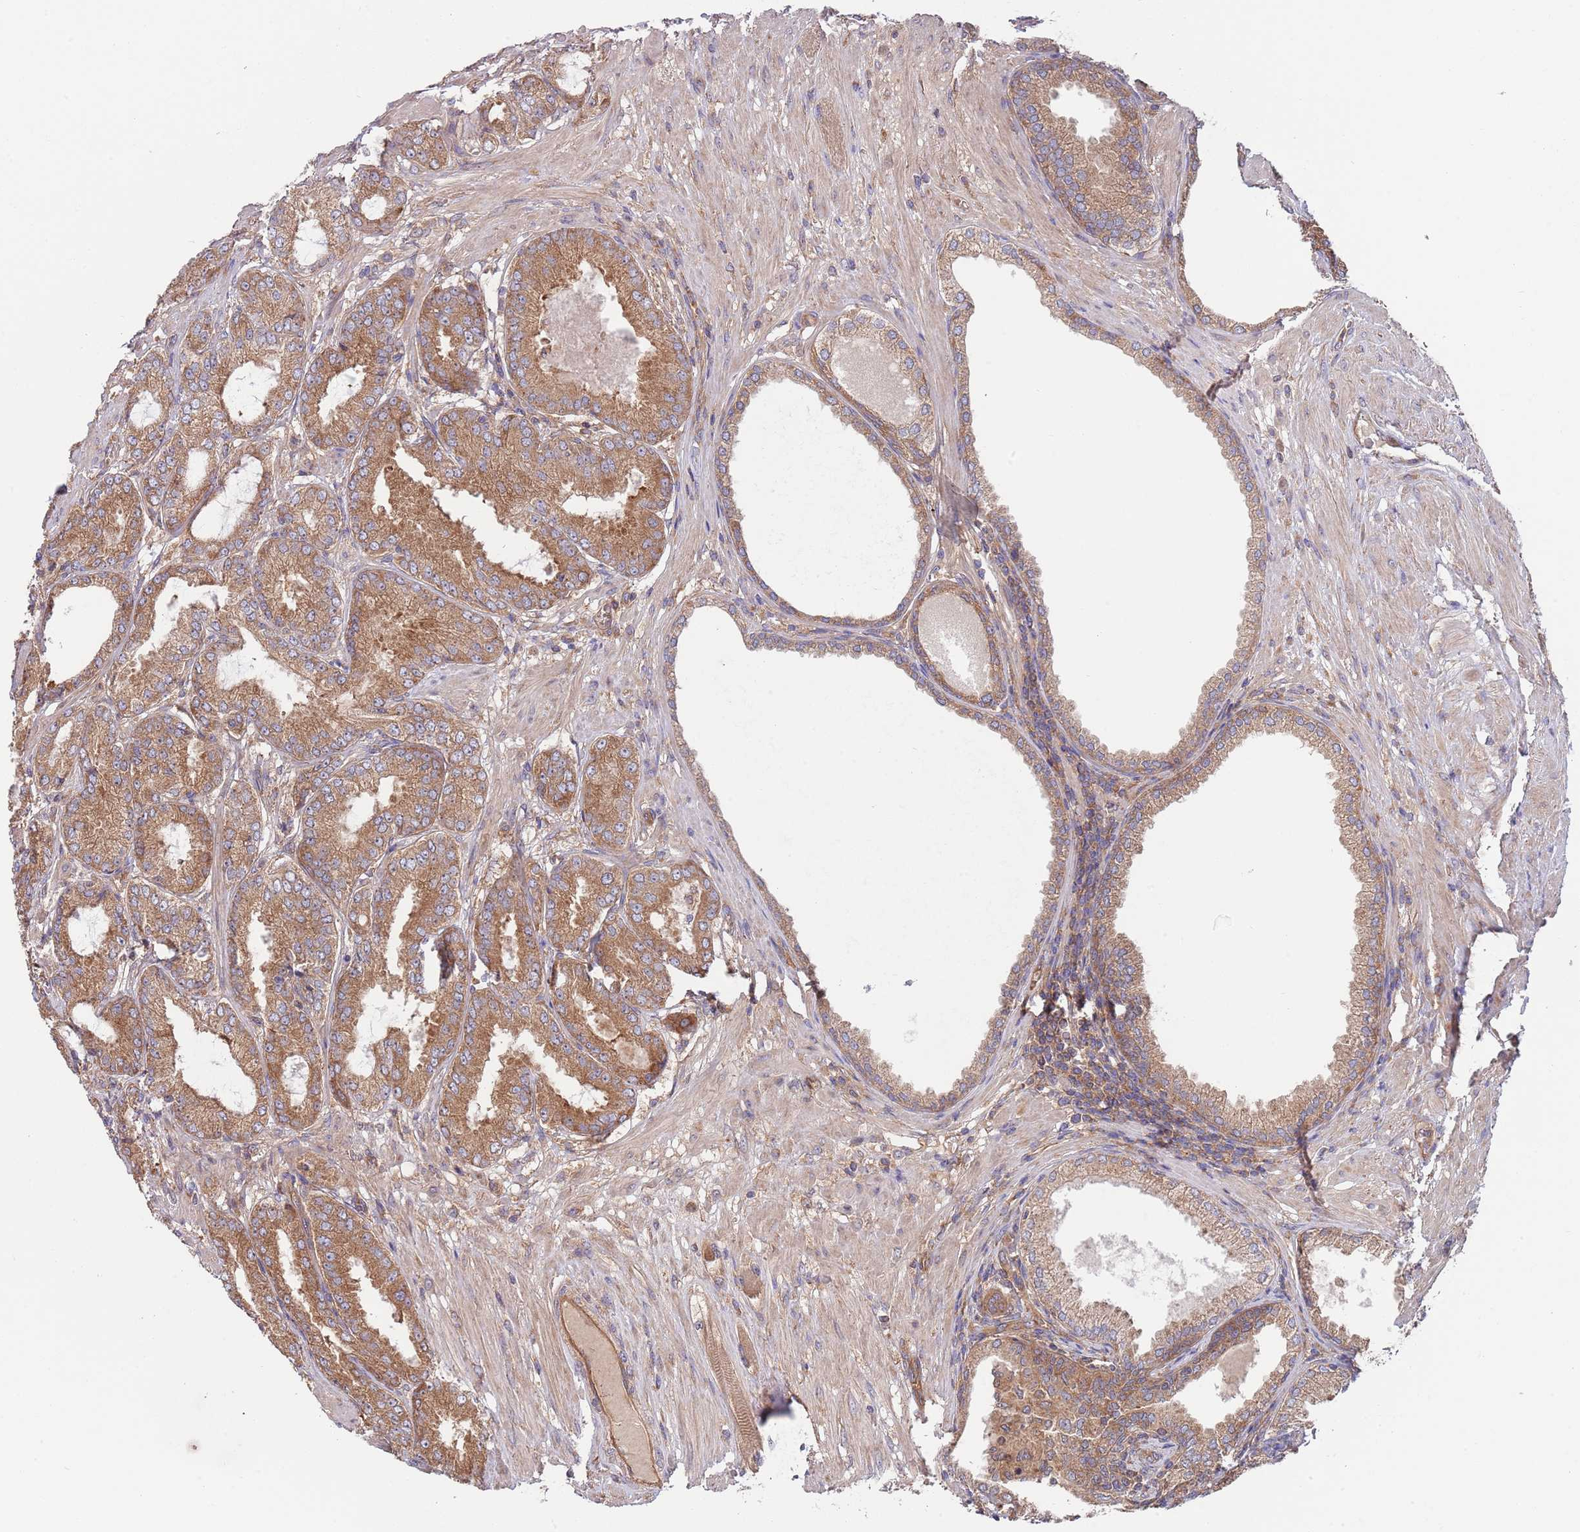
{"staining": {"intensity": "moderate", "quantity": ">75%", "location": "cytoplasmic/membranous"}, "tissue": "prostate cancer", "cell_type": "Tumor cells", "image_type": "cancer", "snomed": [{"axis": "morphology", "description": "Adenocarcinoma, High grade"}, {"axis": "topography", "description": "Prostate"}], "caption": "Tumor cells reveal moderate cytoplasmic/membranous staining in approximately >75% of cells in high-grade adenocarcinoma (prostate).", "gene": "EIF3F", "patient": {"sex": "male", "age": 71}}